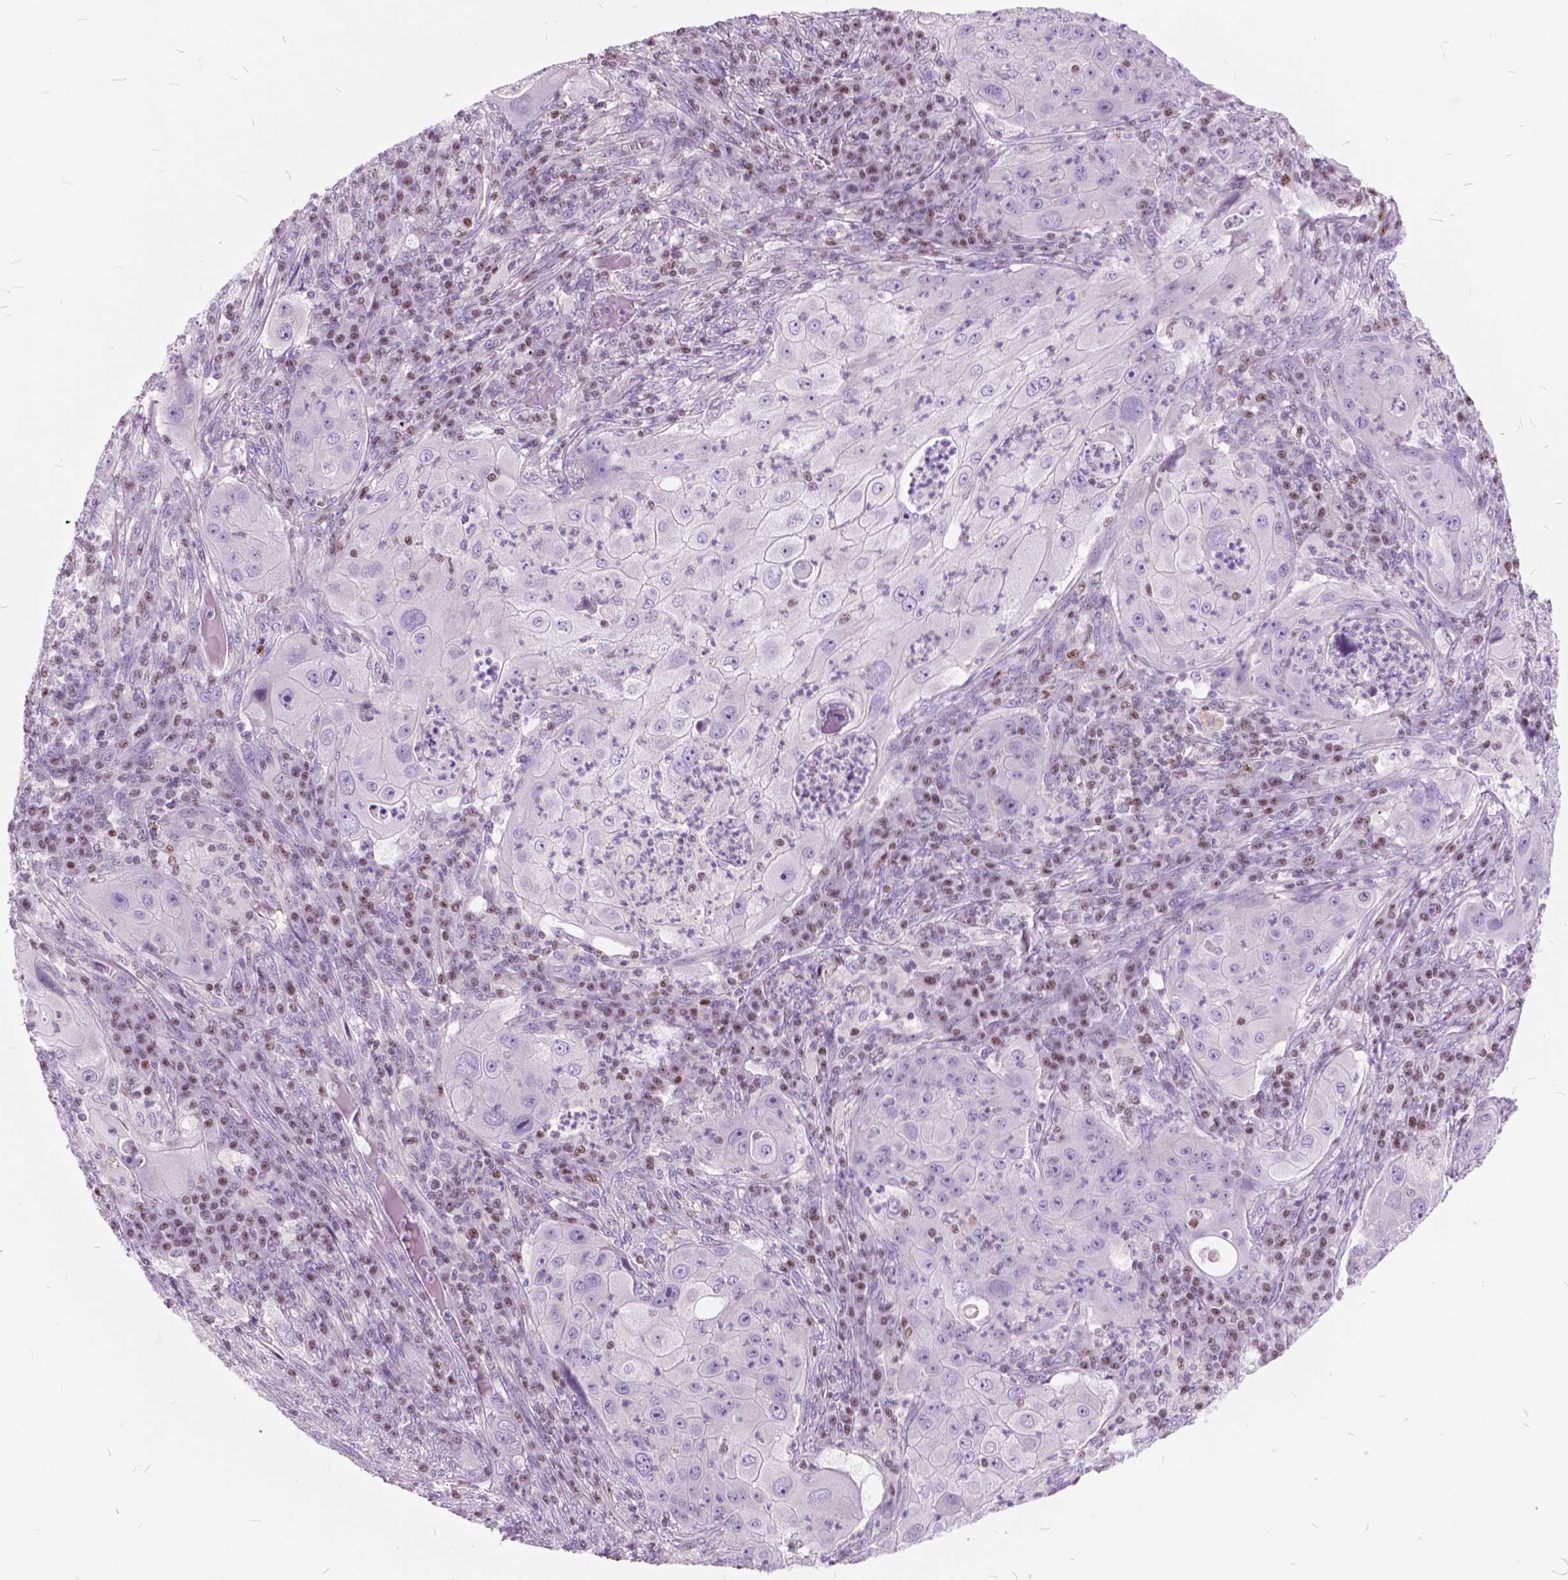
{"staining": {"intensity": "negative", "quantity": "none", "location": "none"}, "tissue": "lung cancer", "cell_type": "Tumor cells", "image_type": "cancer", "snomed": [{"axis": "morphology", "description": "Squamous cell carcinoma, NOS"}, {"axis": "topography", "description": "Lung"}], "caption": "Image shows no protein positivity in tumor cells of lung squamous cell carcinoma tissue.", "gene": "SP140", "patient": {"sex": "female", "age": 59}}